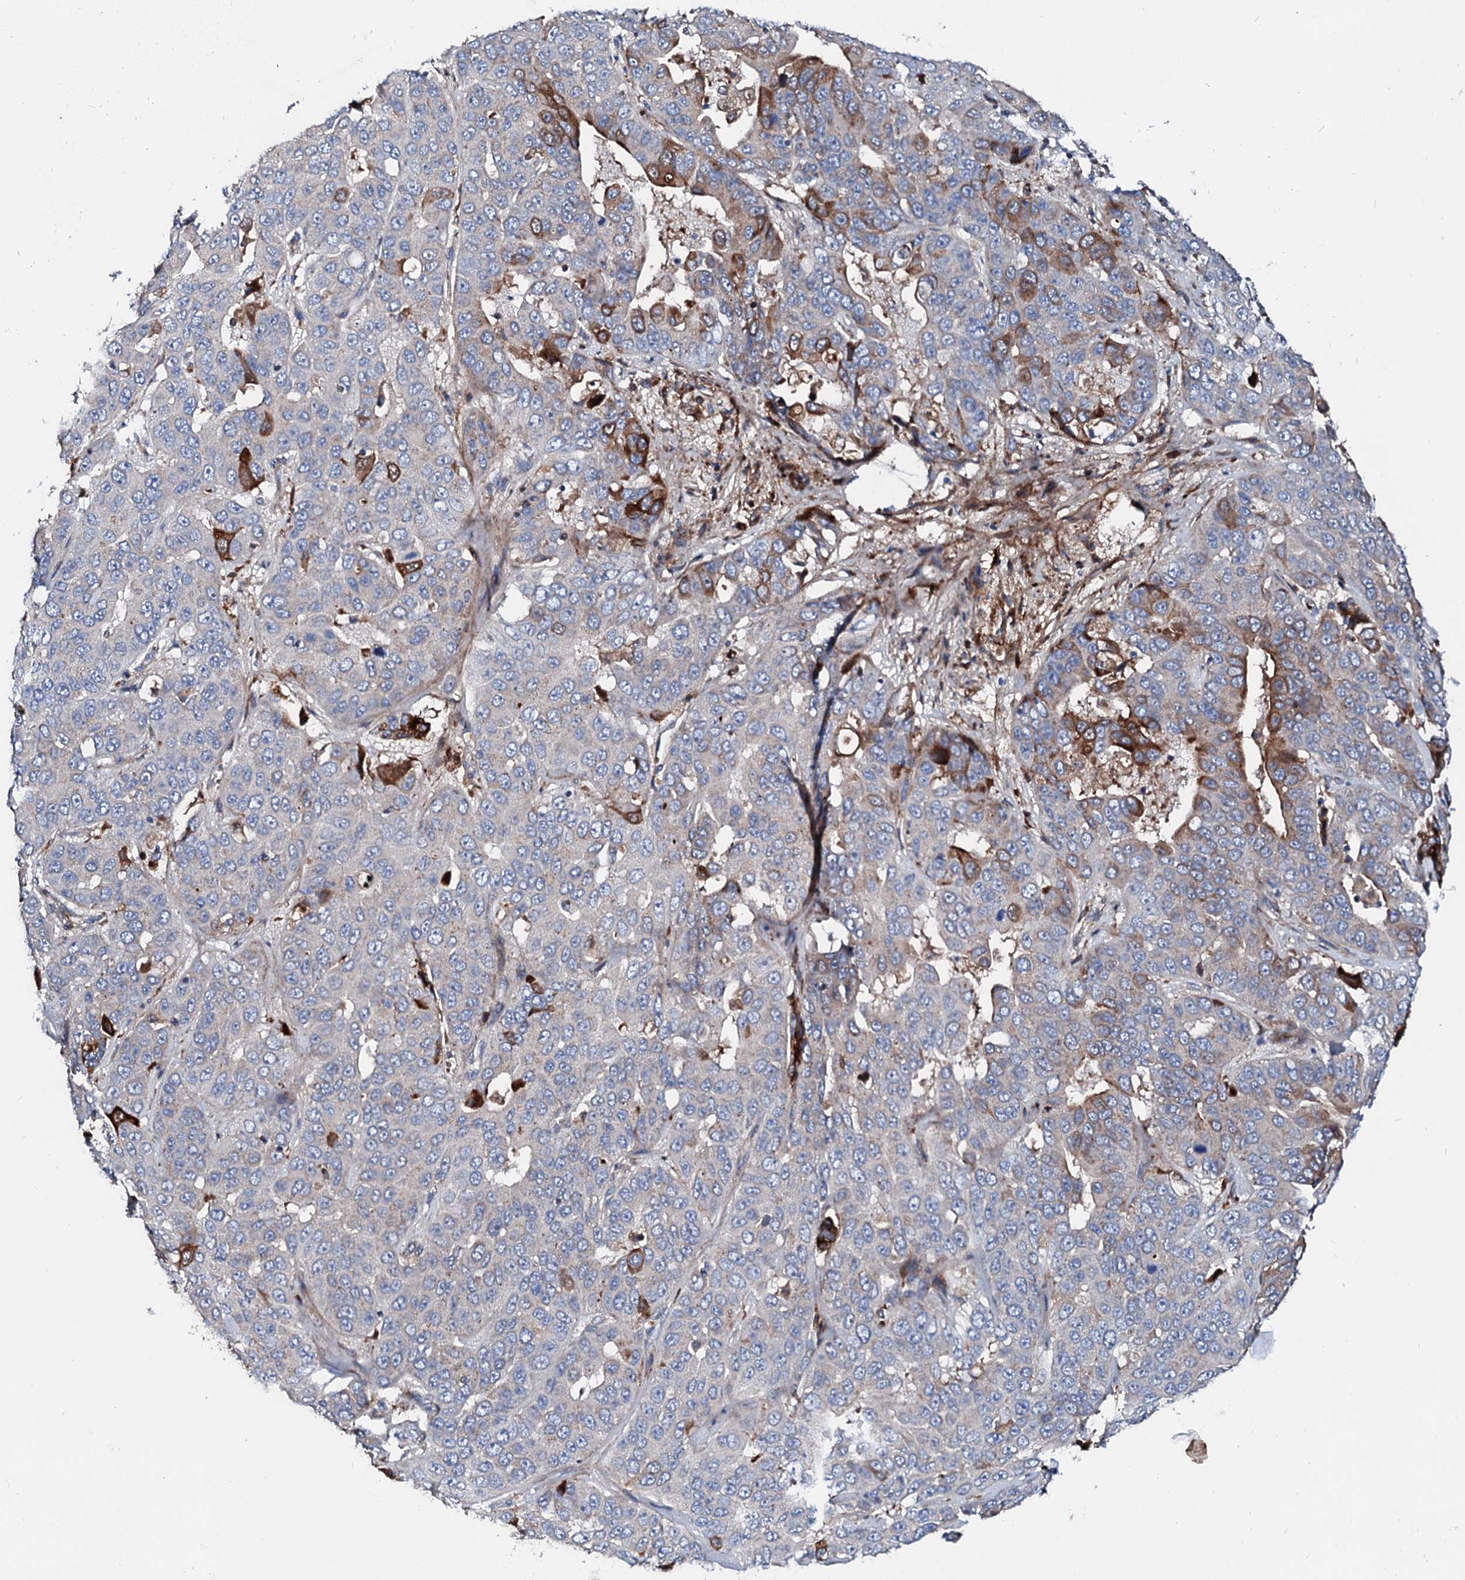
{"staining": {"intensity": "moderate", "quantity": "<25%", "location": "cytoplasmic/membranous"}, "tissue": "liver cancer", "cell_type": "Tumor cells", "image_type": "cancer", "snomed": [{"axis": "morphology", "description": "Cholangiocarcinoma"}, {"axis": "topography", "description": "Liver"}], "caption": "A brown stain highlights moderate cytoplasmic/membranous expression of a protein in human liver cholangiocarcinoma tumor cells.", "gene": "SLC10A7", "patient": {"sex": "female", "age": 52}}